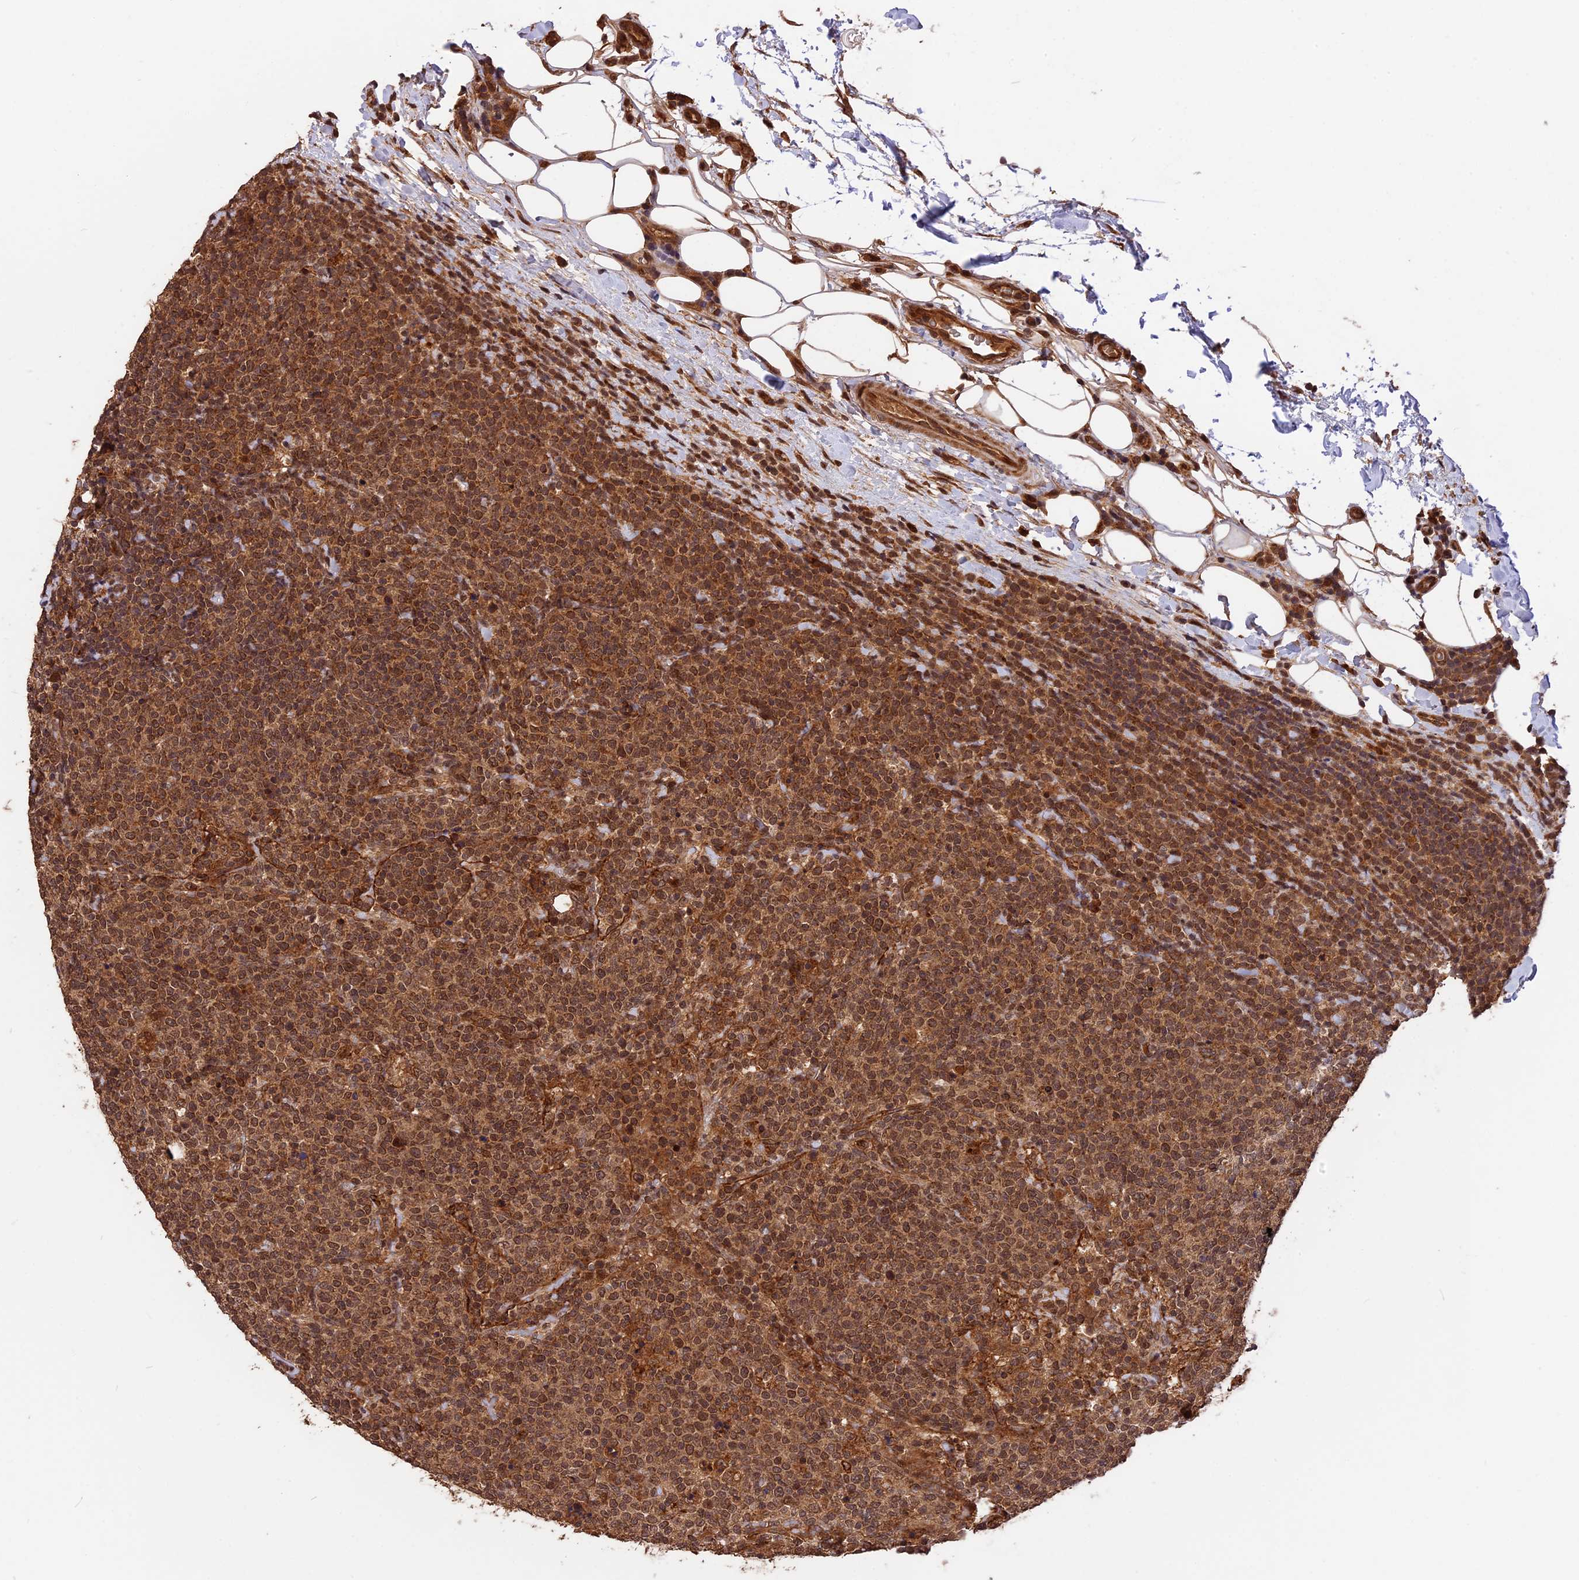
{"staining": {"intensity": "moderate", "quantity": ">75%", "location": "cytoplasmic/membranous,nuclear"}, "tissue": "lymphoma", "cell_type": "Tumor cells", "image_type": "cancer", "snomed": [{"axis": "morphology", "description": "Malignant lymphoma, non-Hodgkin's type, High grade"}, {"axis": "topography", "description": "Lymph node"}], "caption": "Approximately >75% of tumor cells in malignant lymphoma, non-Hodgkin's type (high-grade) exhibit moderate cytoplasmic/membranous and nuclear protein expression as visualized by brown immunohistochemical staining.", "gene": "ESCO1", "patient": {"sex": "male", "age": 61}}